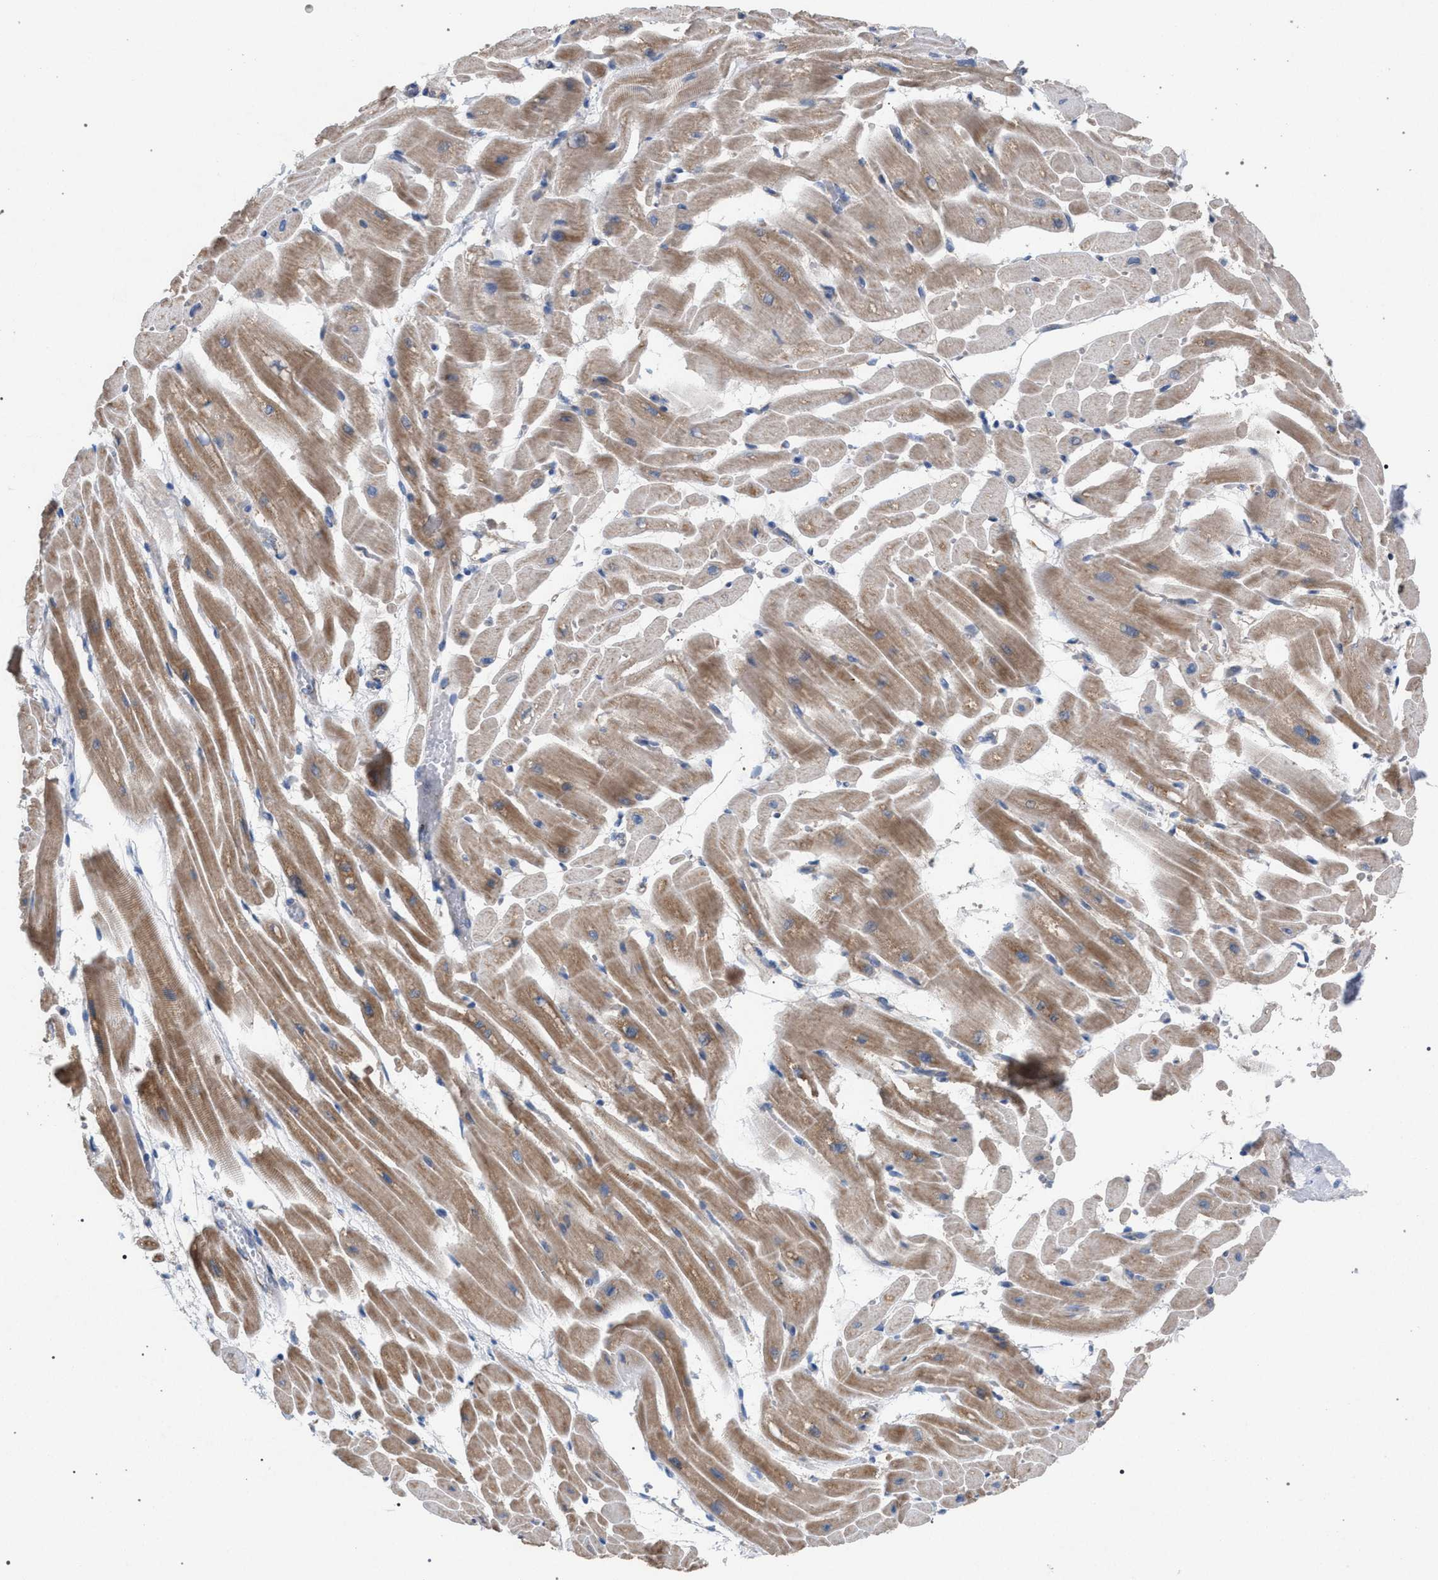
{"staining": {"intensity": "moderate", "quantity": ">75%", "location": "cytoplasmic/membranous"}, "tissue": "heart muscle", "cell_type": "Cardiomyocytes", "image_type": "normal", "snomed": [{"axis": "morphology", "description": "Normal tissue, NOS"}, {"axis": "topography", "description": "Heart"}], "caption": "Moderate cytoplasmic/membranous positivity is present in about >75% of cardiomyocytes in normal heart muscle. The staining is performed using DAB brown chromogen to label protein expression. The nuclei are counter-stained blue using hematoxylin.", "gene": "VPS13A", "patient": {"sex": "male", "age": 45}}